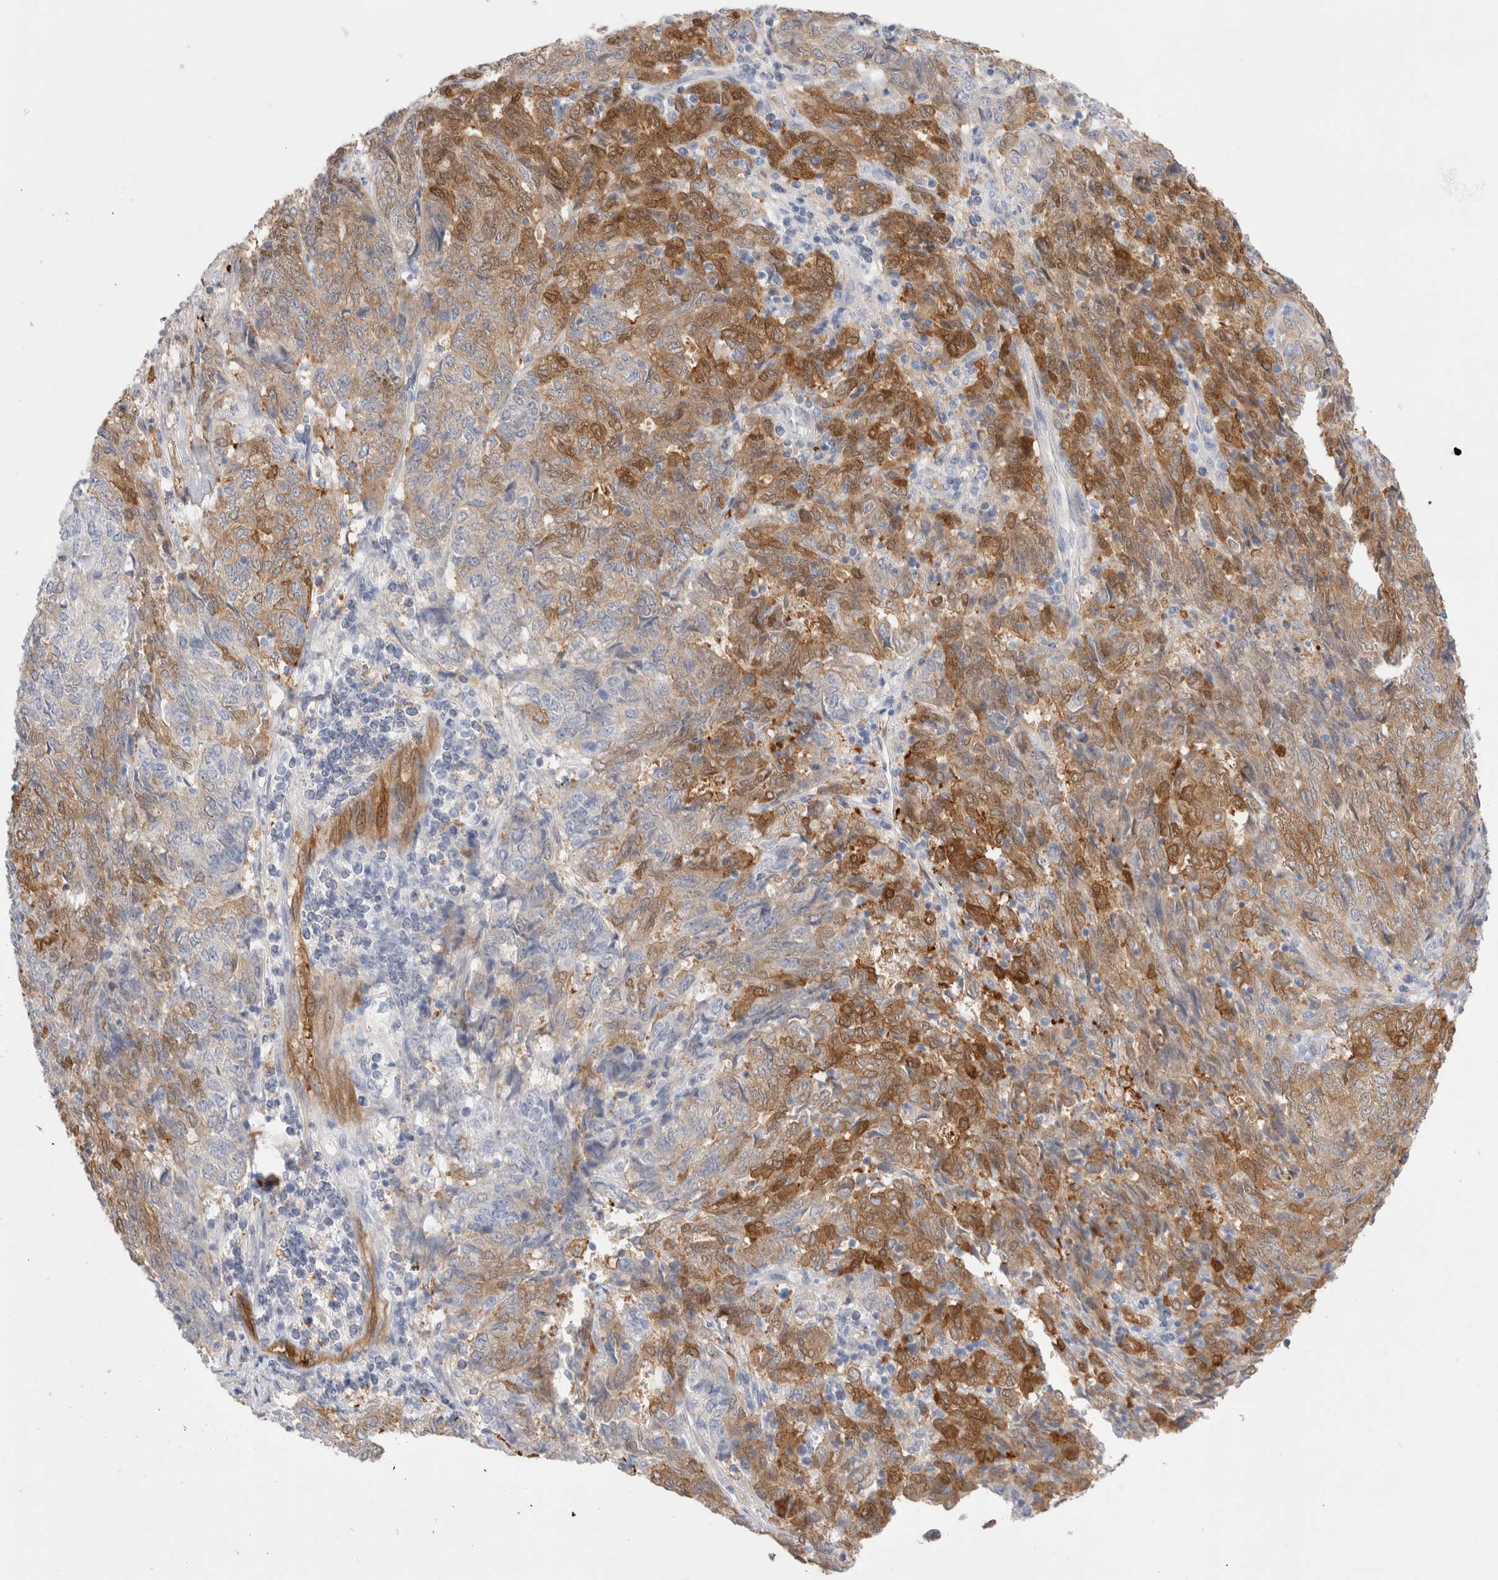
{"staining": {"intensity": "moderate", "quantity": "25%-75%", "location": "cytoplasmic/membranous"}, "tissue": "endometrial cancer", "cell_type": "Tumor cells", "image_type": "cancer", "snomed": [{"axis": "morphology", "description": "Adenocarcinoma, NOS"}, {"axis": "topography", "description": "Endometrium"}], "caption": "Immunohistochemistry (IHC) of human adenocarcinoma (endometrial) reveals medium levels of moderate cytoplasmic/membranous staining in approximately 25%-75% of tumor cells.", "gene": "NAPEPLD", "patient": {"sex": "female", "age": 80}}